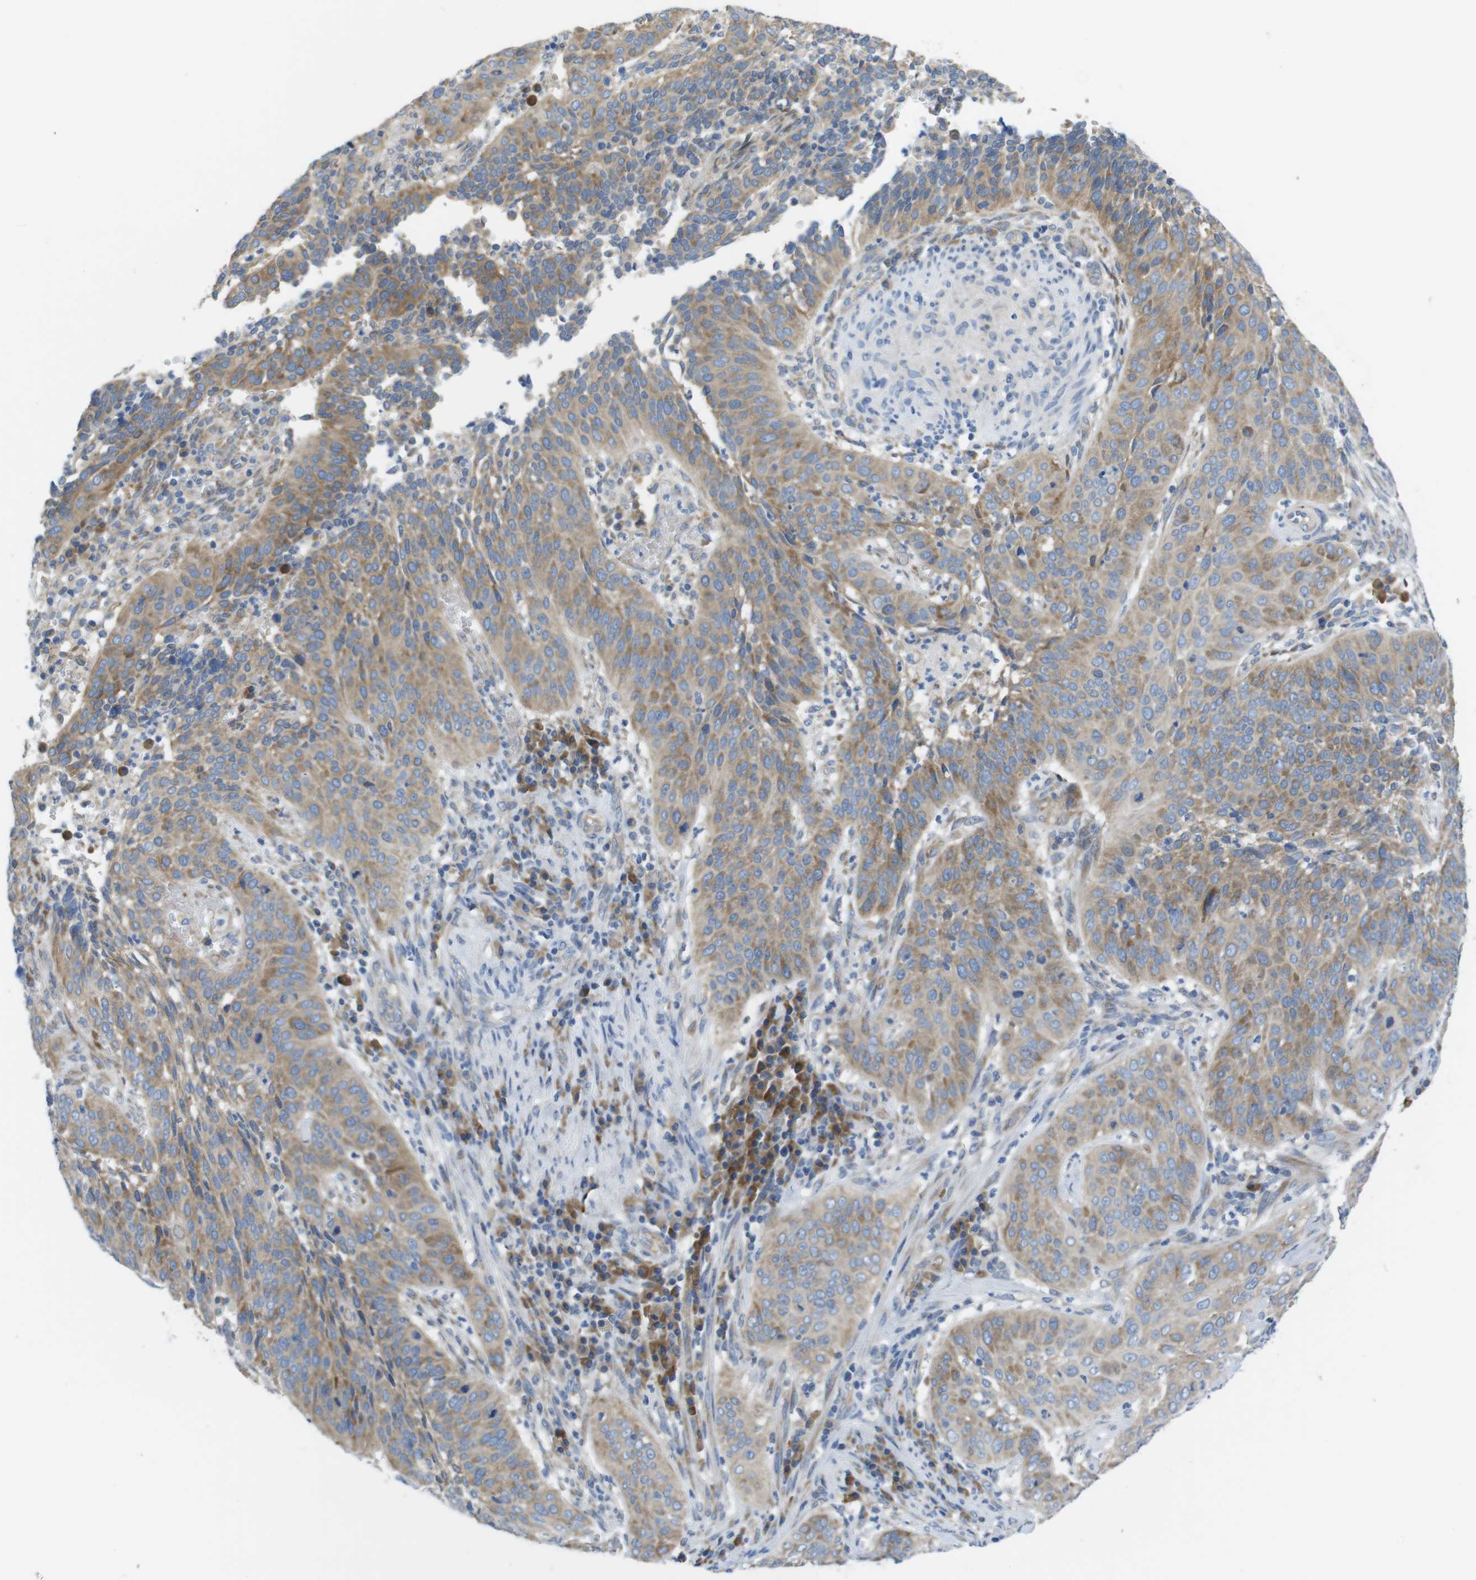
{"staining": {"intensity": "moderate", "quantity": ">75%", "location": "cytoplasmic/membranous"}, "tissue": "cervical cancer", "cell_type": "Tumor cells", "image_type": "cancer", "snomed": [{"axis": "morphology", "description": "Normal tissue, NOS"}, {"axis": "morphology", "description": "Squamous cell carcinoma, NOS"}, {"axis": "topography", "description": "Cervix"}], "caption": "High-power microscopy captured an immunohistochemistry micrograph of cervical cancer (squamous cell carcinoma), revealing moderate cytoplasmic/membranous positivity in approximately >75% of tumor cells.", "gene": "TMEM234", "patient": {"sex": "female", "age": 39}}